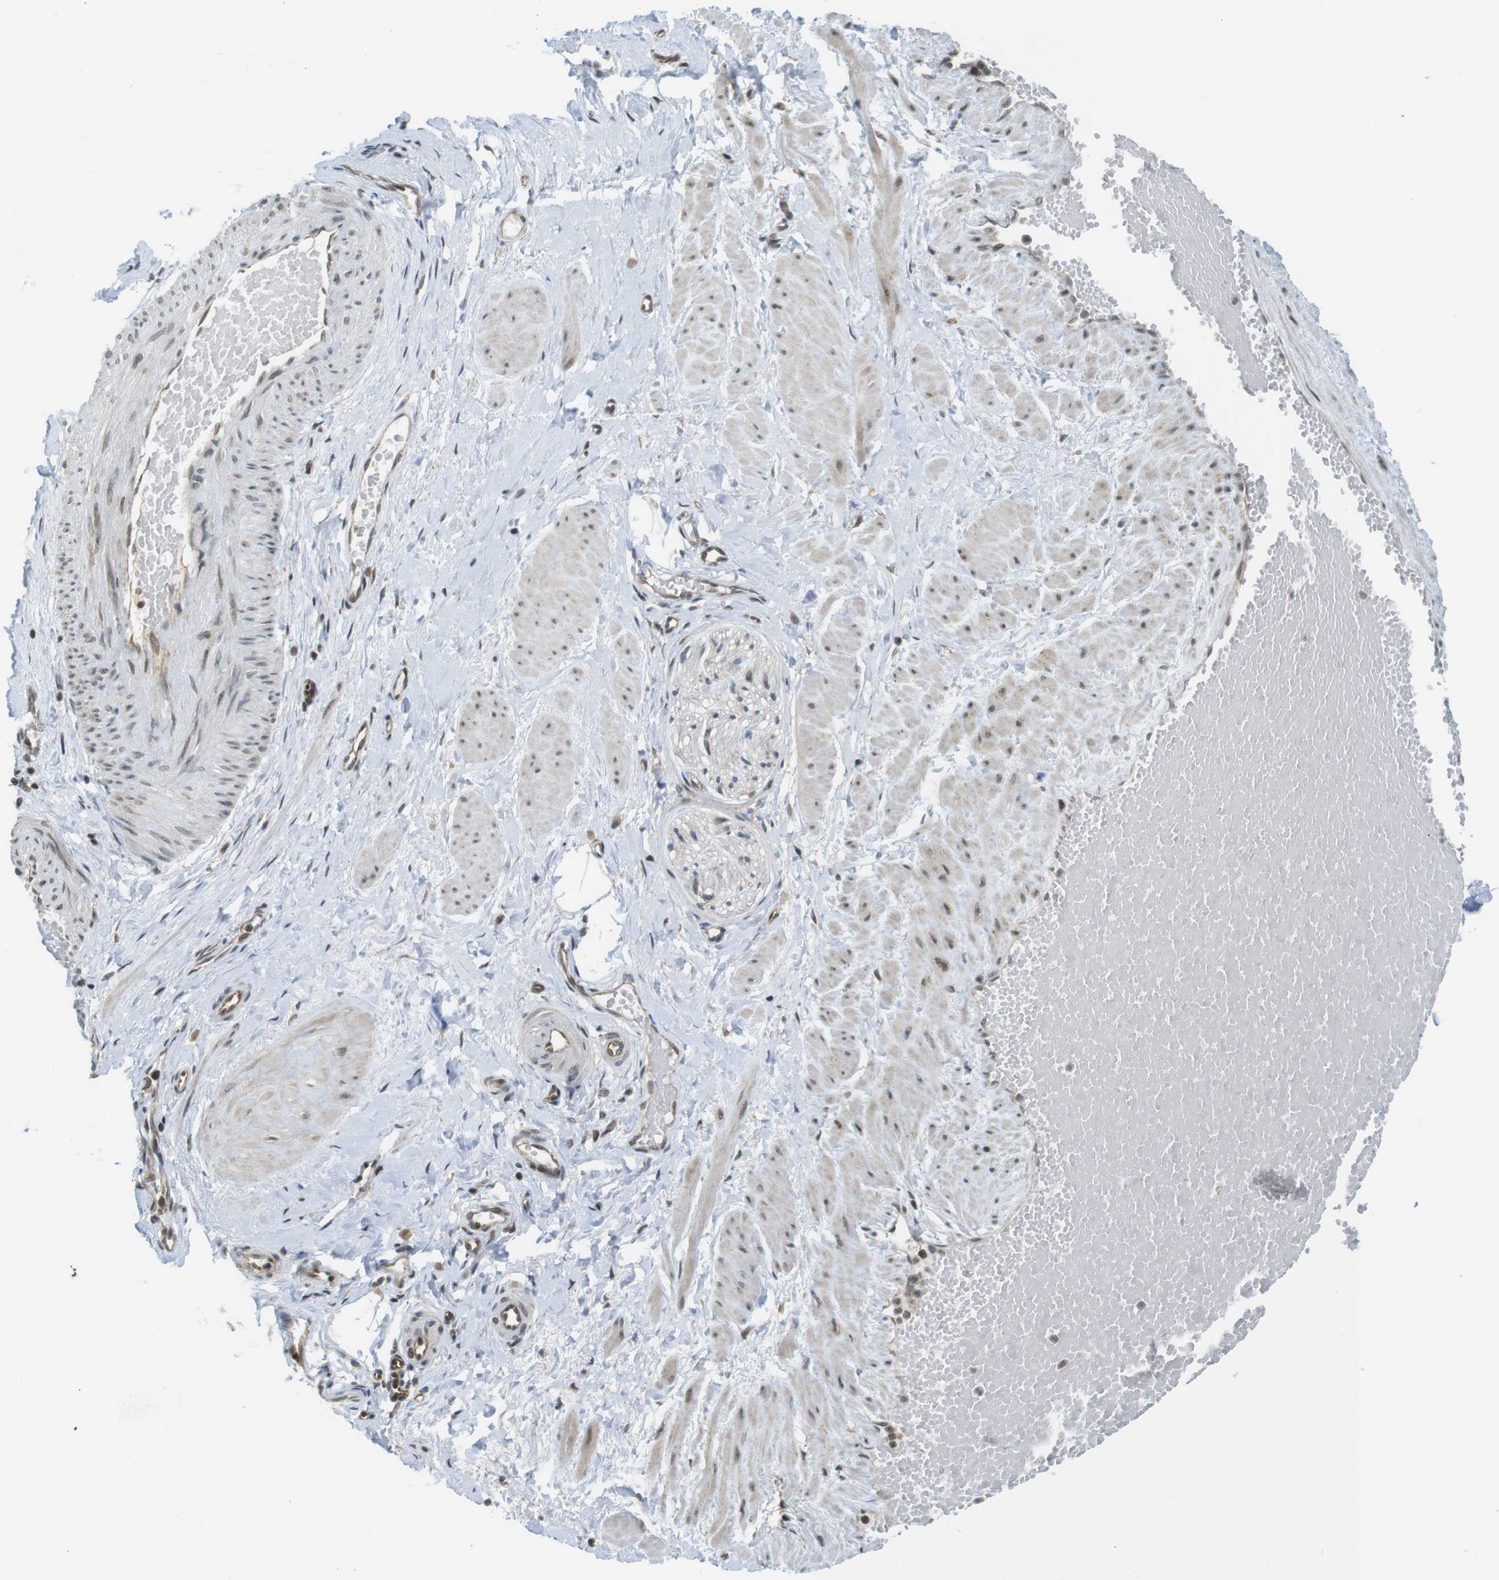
{"staining": {"intensity": "negative", "quantity": "none", "location": "none"}, "tissue": "adipose tissue", "cell_type": "Adipocytes", "image_type": "normal", "snomed": [{"axis": "morphology", "description": "Normal tissue, NOS"}, {"axis": "topography", "description": "Soft tissue"}, {"axis": "topography", "description": "Vascular tissue"}], "caption": "Immunohistochemistry photomicrograph of benign adipose tissue stained for a protein (brown), which exhibits no expression in adipocytes. (Brightfield microscopy of DAB immunohistochemistry at high magnification).", "gene": "CC2D1A", "patient": {"sex": "female", "age": 35}}